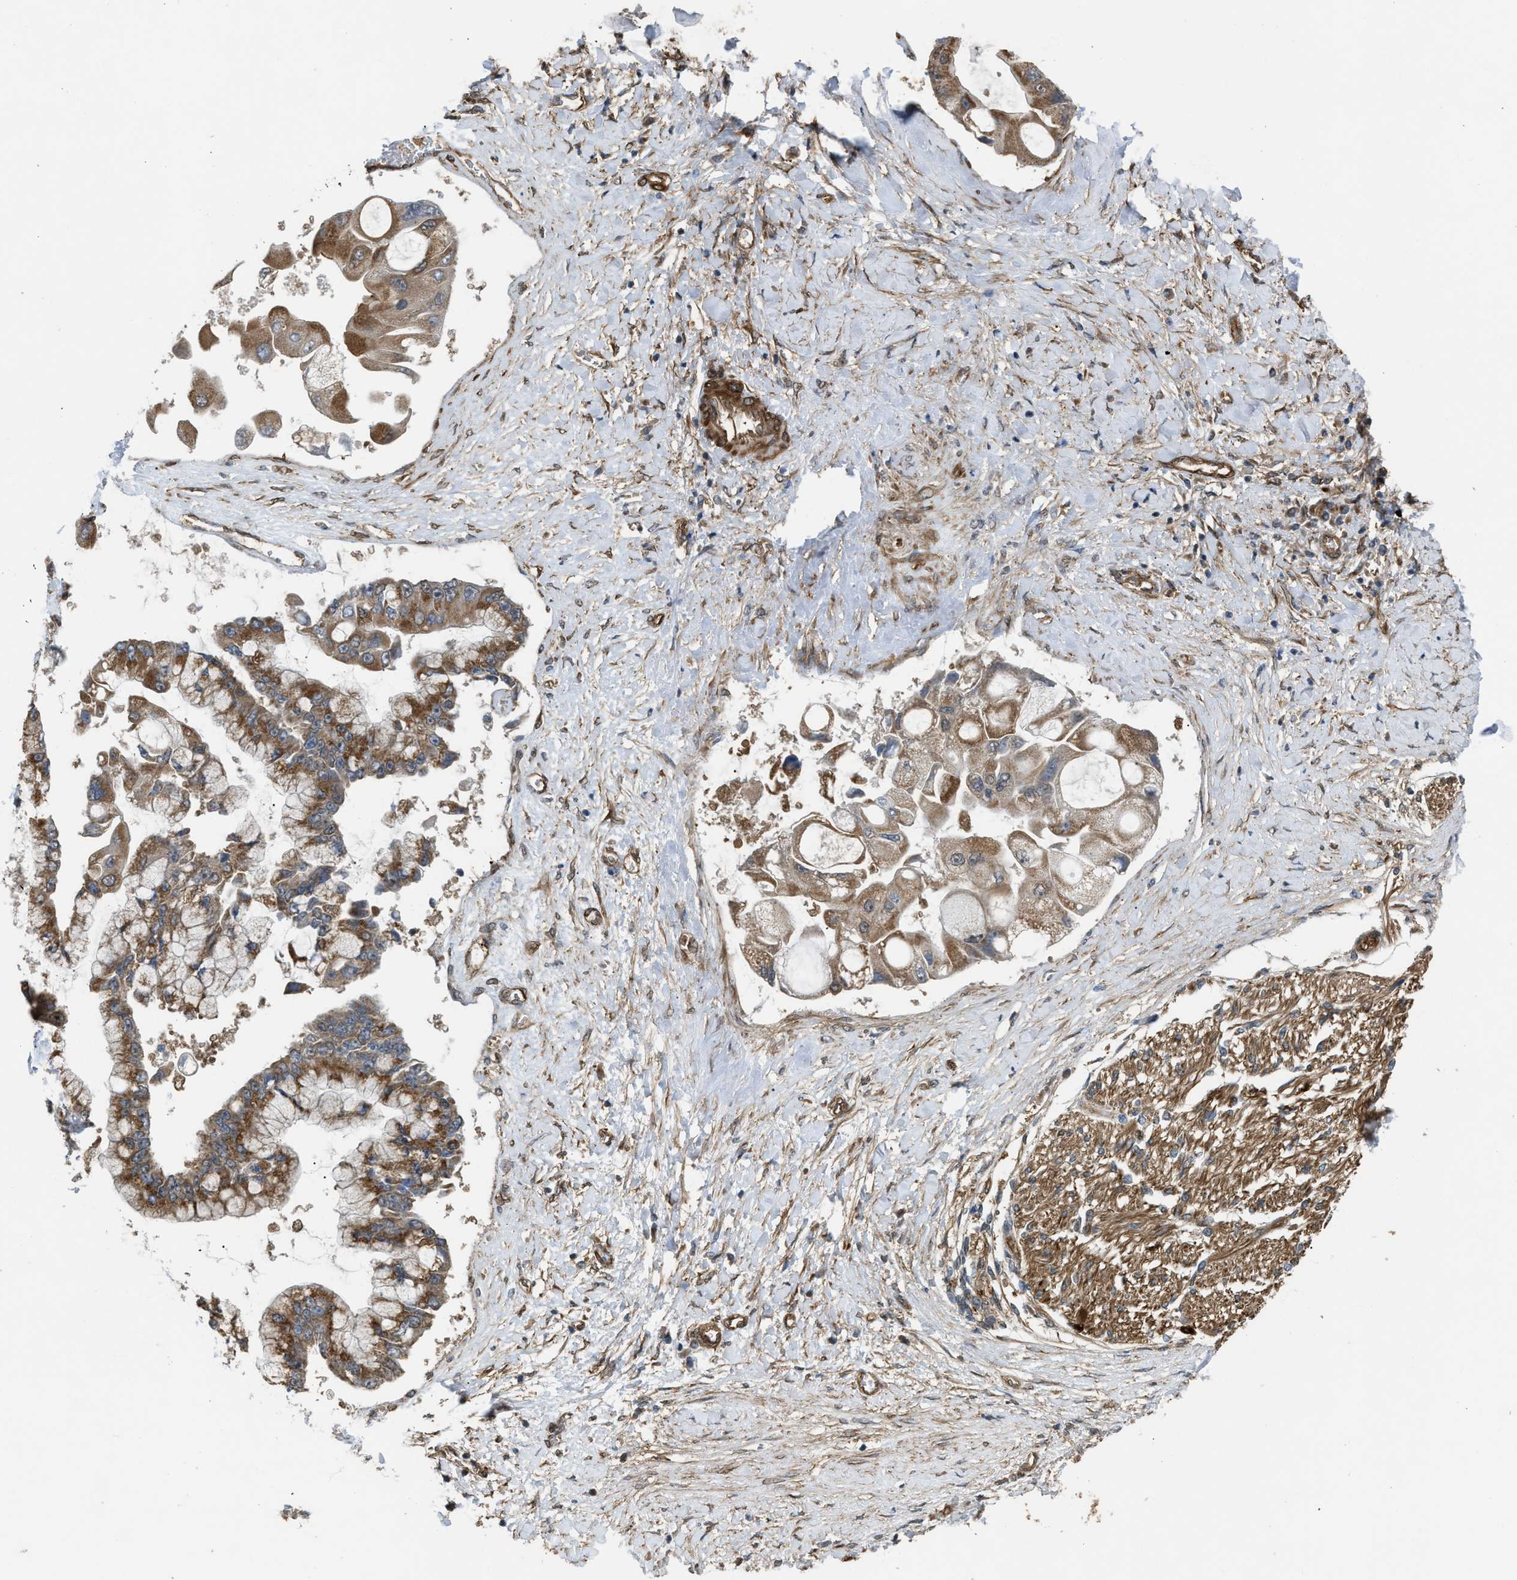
{"staining": {"intensity": "moderate", "quantity": ">75%", "location": "cytoplasmic/membranous"}, "tissue": "liver cancer", "cell_type": "Tumor cells", "image_type": "cancer", "snomed": [{"axis": "morphology", "description": "Cholangiocarcinoma"}, {"axis": "topography", "description": "Liver"}], "caption": "Moderate cytoplasmic/membranous expression is appreciated in approximately >75% of tumor cells in cholangiocarcinoma (liver). (DAB IHC with brightfield microscopy, high magnification).", "gene": "BAG3", "patient": {"sex": "male", "age": 50}}